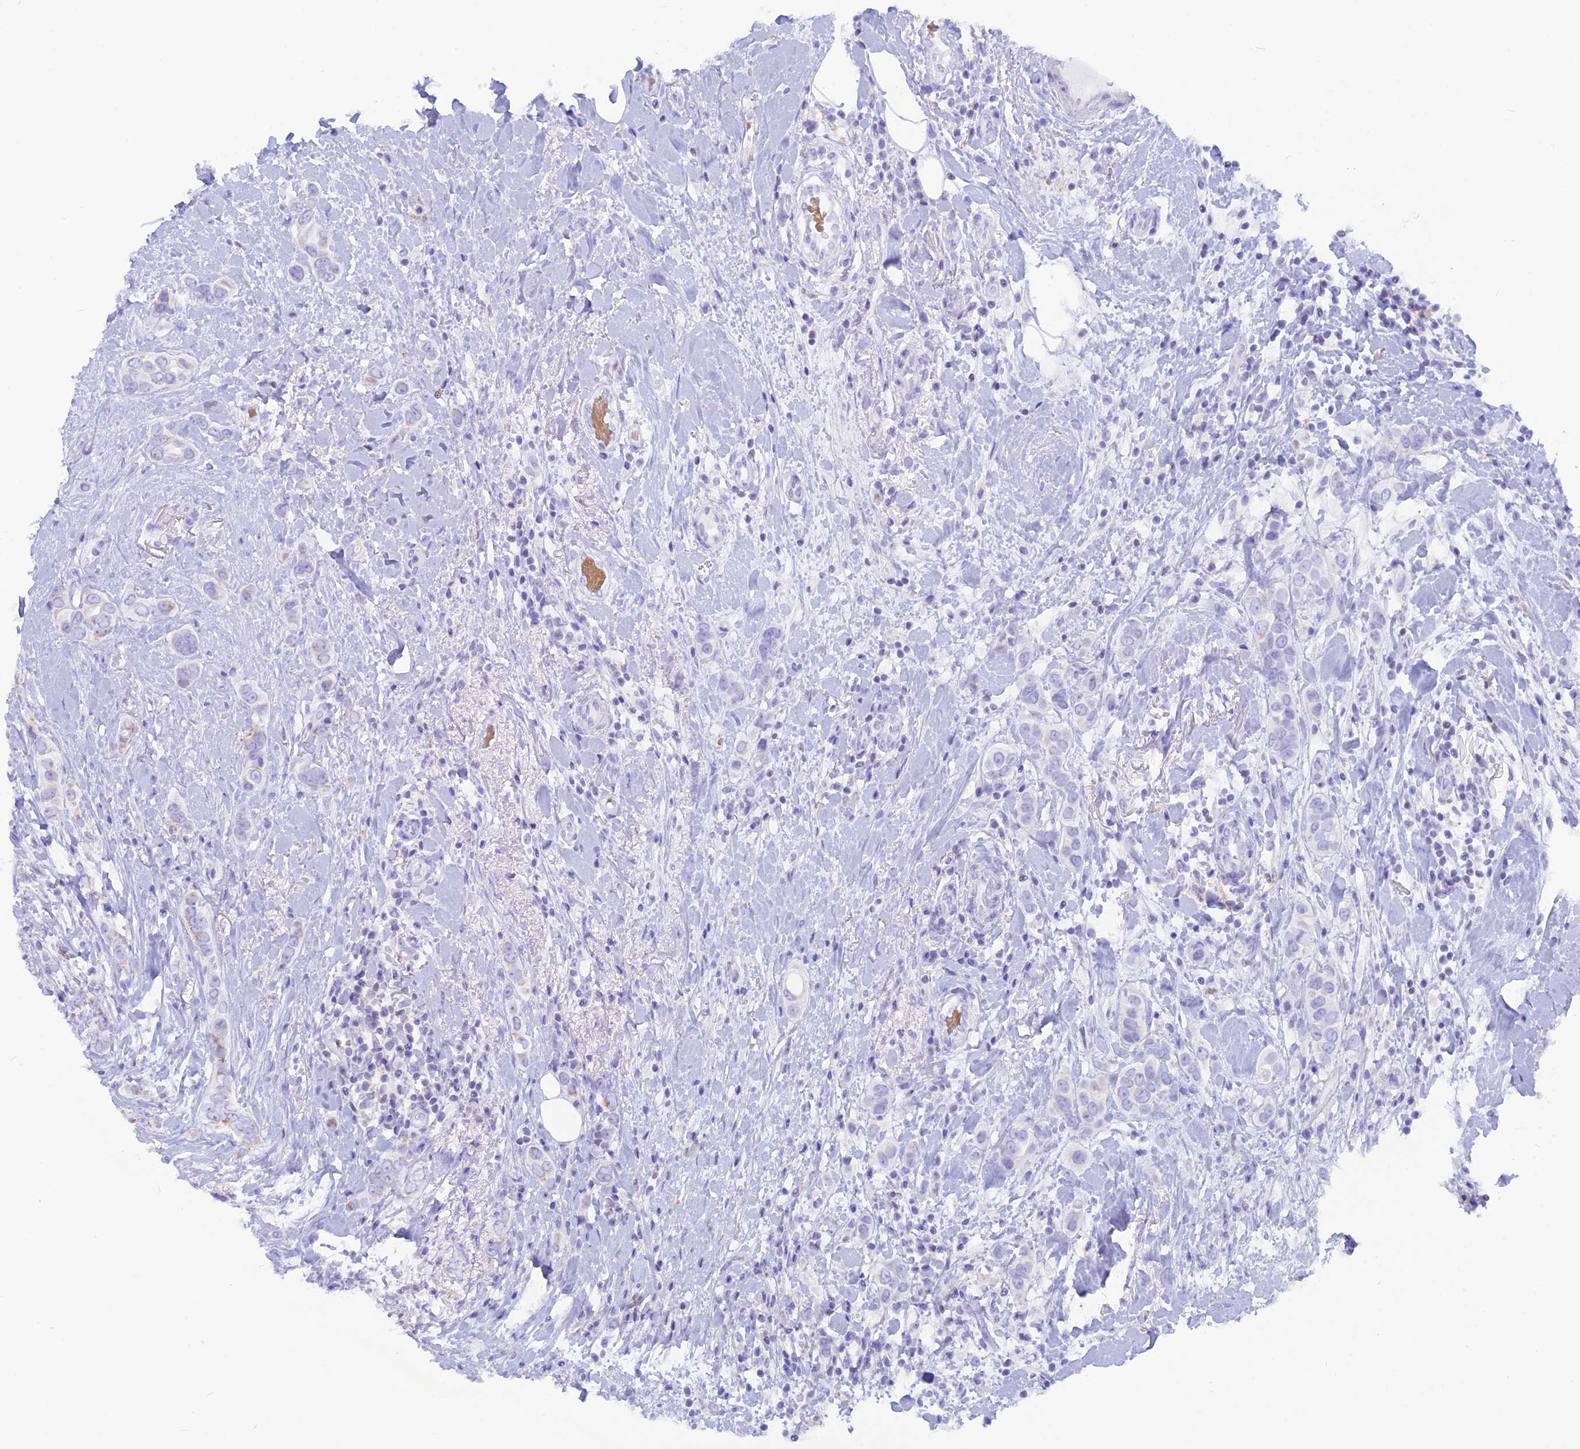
{"staining": {"intensity": "negative", "quantity": "none", "location": "none"}, "tissue": "breast cancer", "cell_type": "Tumor cells", "image_type": "cancer", "snomed": [{"axis": "morphology", "description": "Lobular carcinoma"}, {"axis": "topography", "description": "Breast"}], "caption": "This is a histopathology image of immunohistochemistry staining of lobular carcinoma (breast), which shows no expression in tumor cells.", "gene": "GLYATL1", "patient": {"sex": "female", "age": 51}}